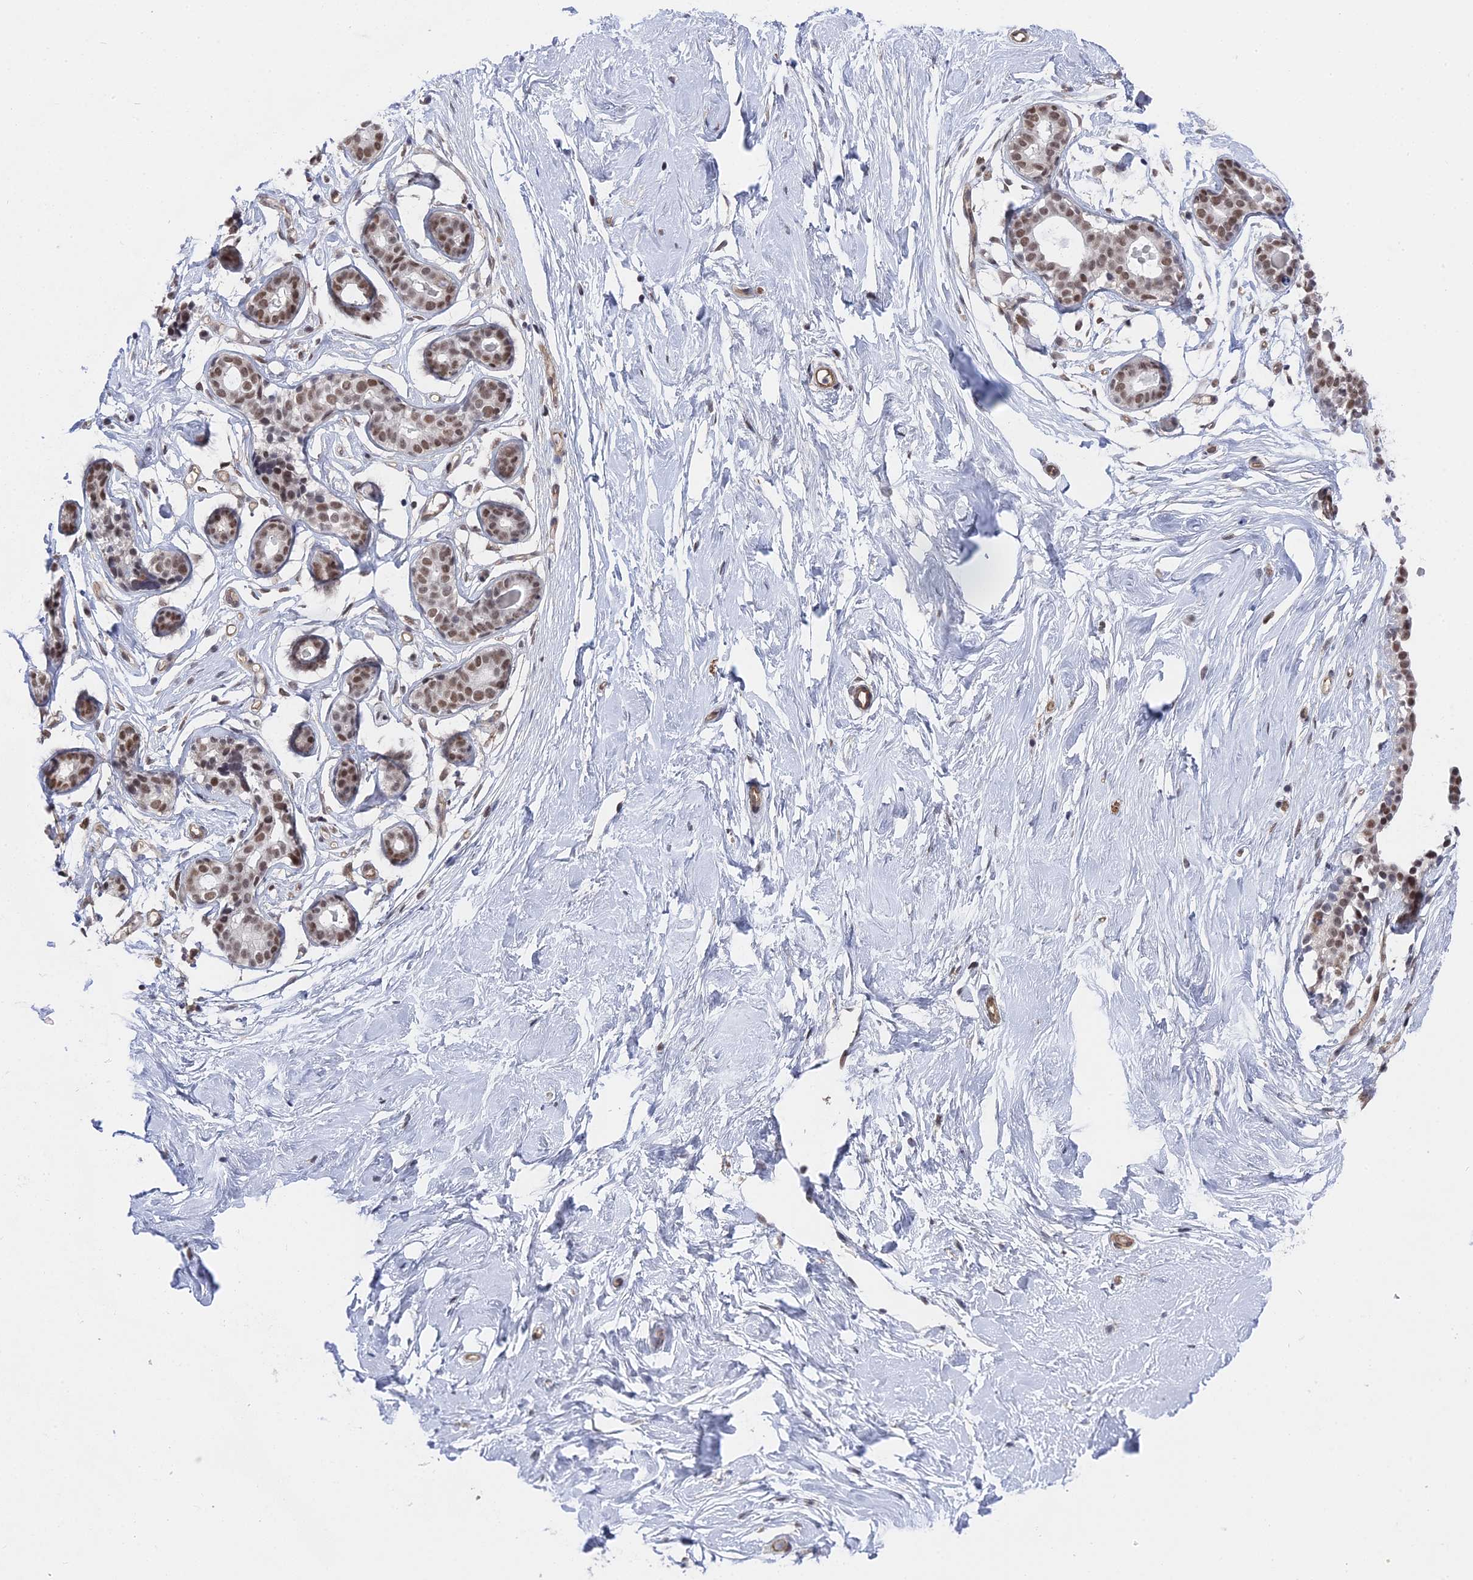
{"staining": {"intensity": "moderate", "quantity": "25%-75%", "location": "nuclear"}, "tissue": "breast", "cell_type": "Adipocytes", "image_type": "normal", "snomed": [{"axis": "morphology", "description": "Normal tissue, NOS"}, {"axis": "morphology", "description": "Adenoma, NOS"}, {"axis": "topography", "description": "Breast"}], "caption": "An IHC photomicrograph of unremarkable tissue is shown. Protein staining in brown labels moderate nuclear positivity in breast within adipocytes. (Stains: DAB in brown, nuclei in blue, Microscopy: brightfield microscopy at high magnification).", "gene": "CCDC85A", "patient": {"sex": "female", "age": 23}}